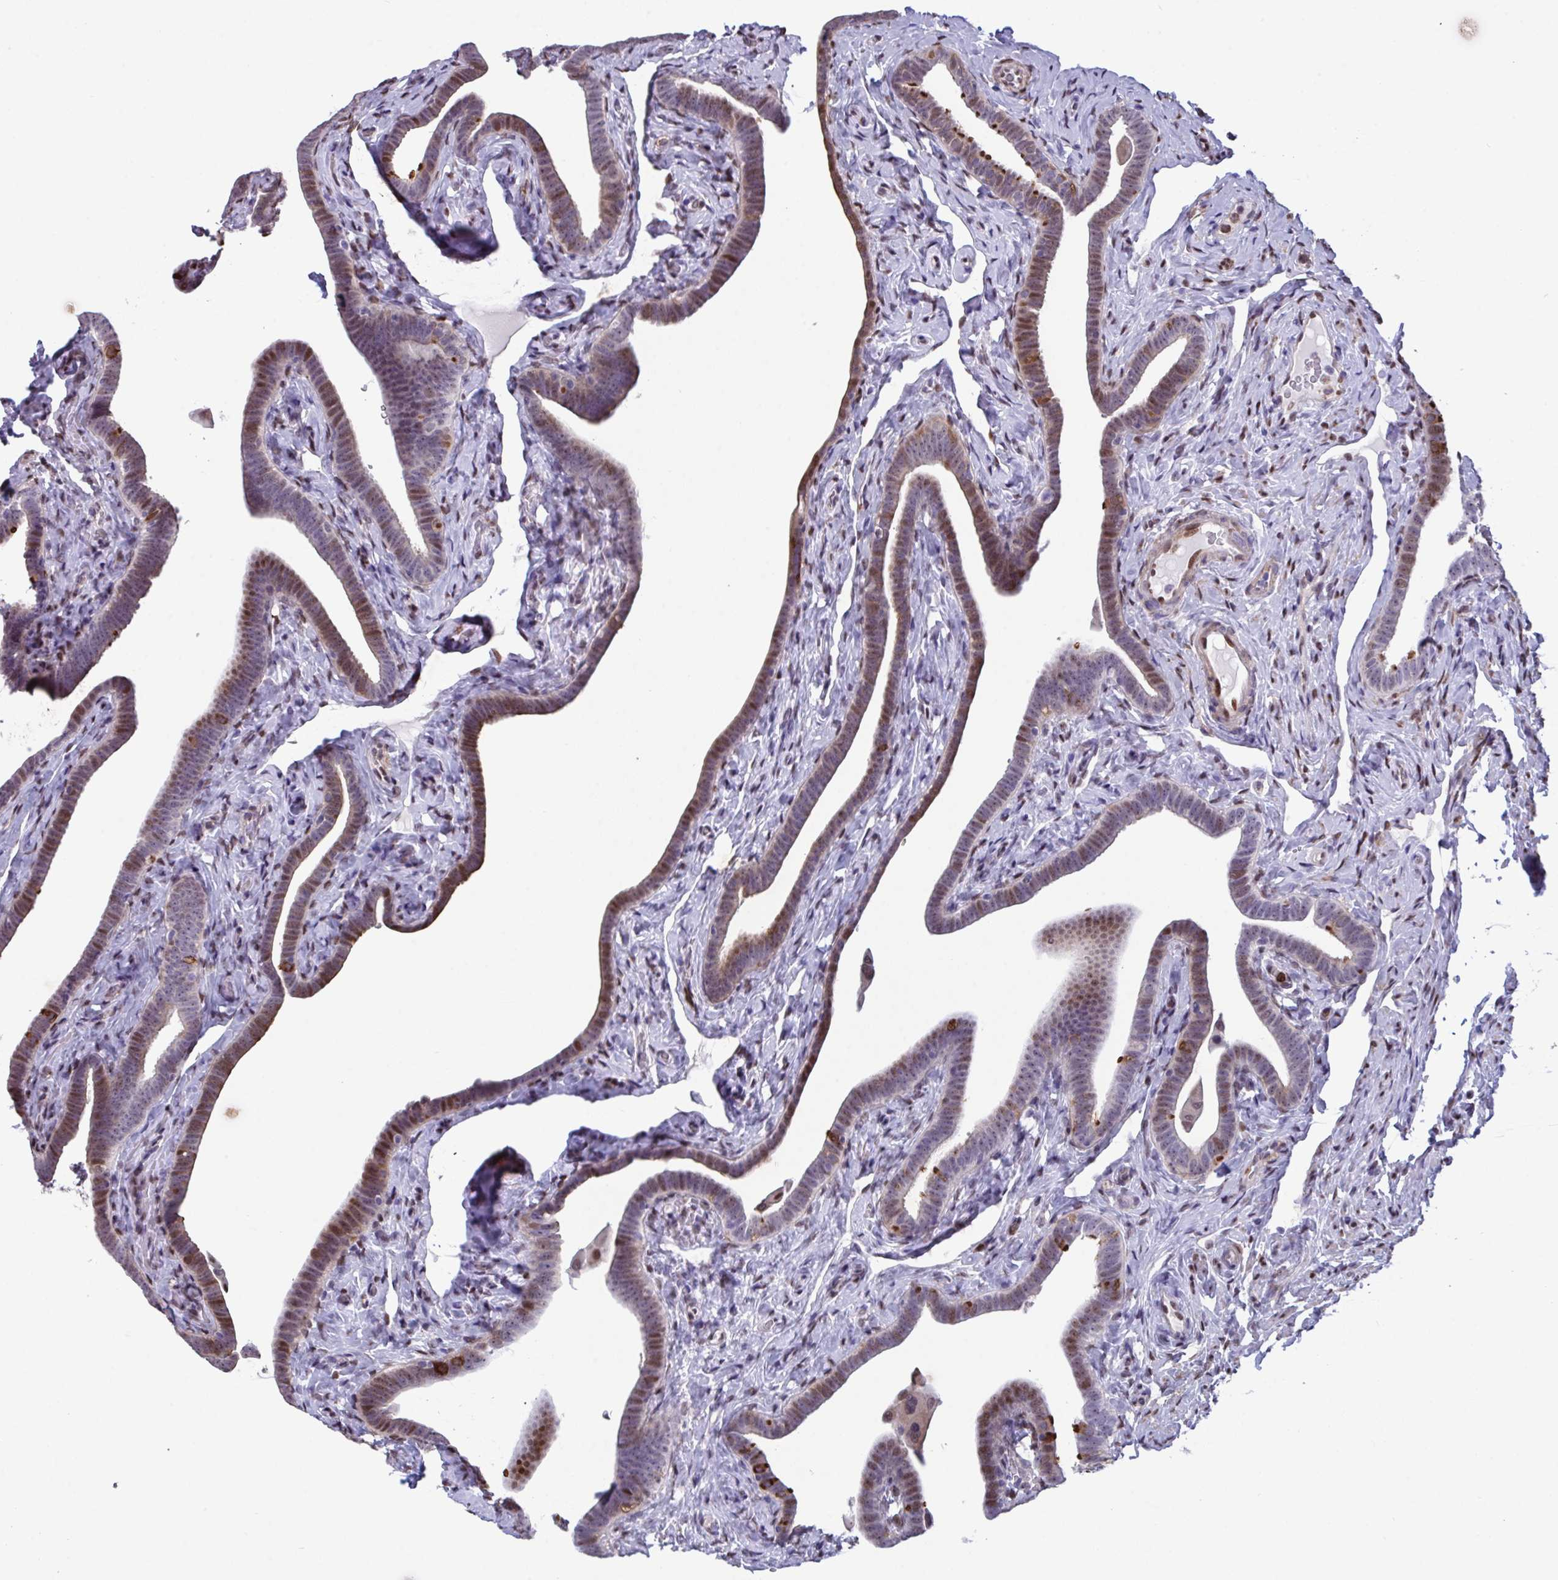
{"staining": {"intensity": "strong", "quantity": "25%-75%", "location": "cytoplasmic/membranous,nuclear"}, "tissue": "fallopian tube", "cell_type": "Glandular cells", "image_type": "normal", "snomed": [{"axis": "morphology", "description": "Normal tissue, NOS"}, {"axis": "topography", "description": "Fallopian tube"}], "caption": "Brown immunohistochemical staining in unremarkable human fallopian tube exhibits strong cytoplasmic/membranous,nuclear staining in approximately 25%-75% of glandular cells. (Brightfield microscopy of DAB IHC at high magnification).", "gene": "PELI1", "patient": {"sex": "female", "age": 69}}